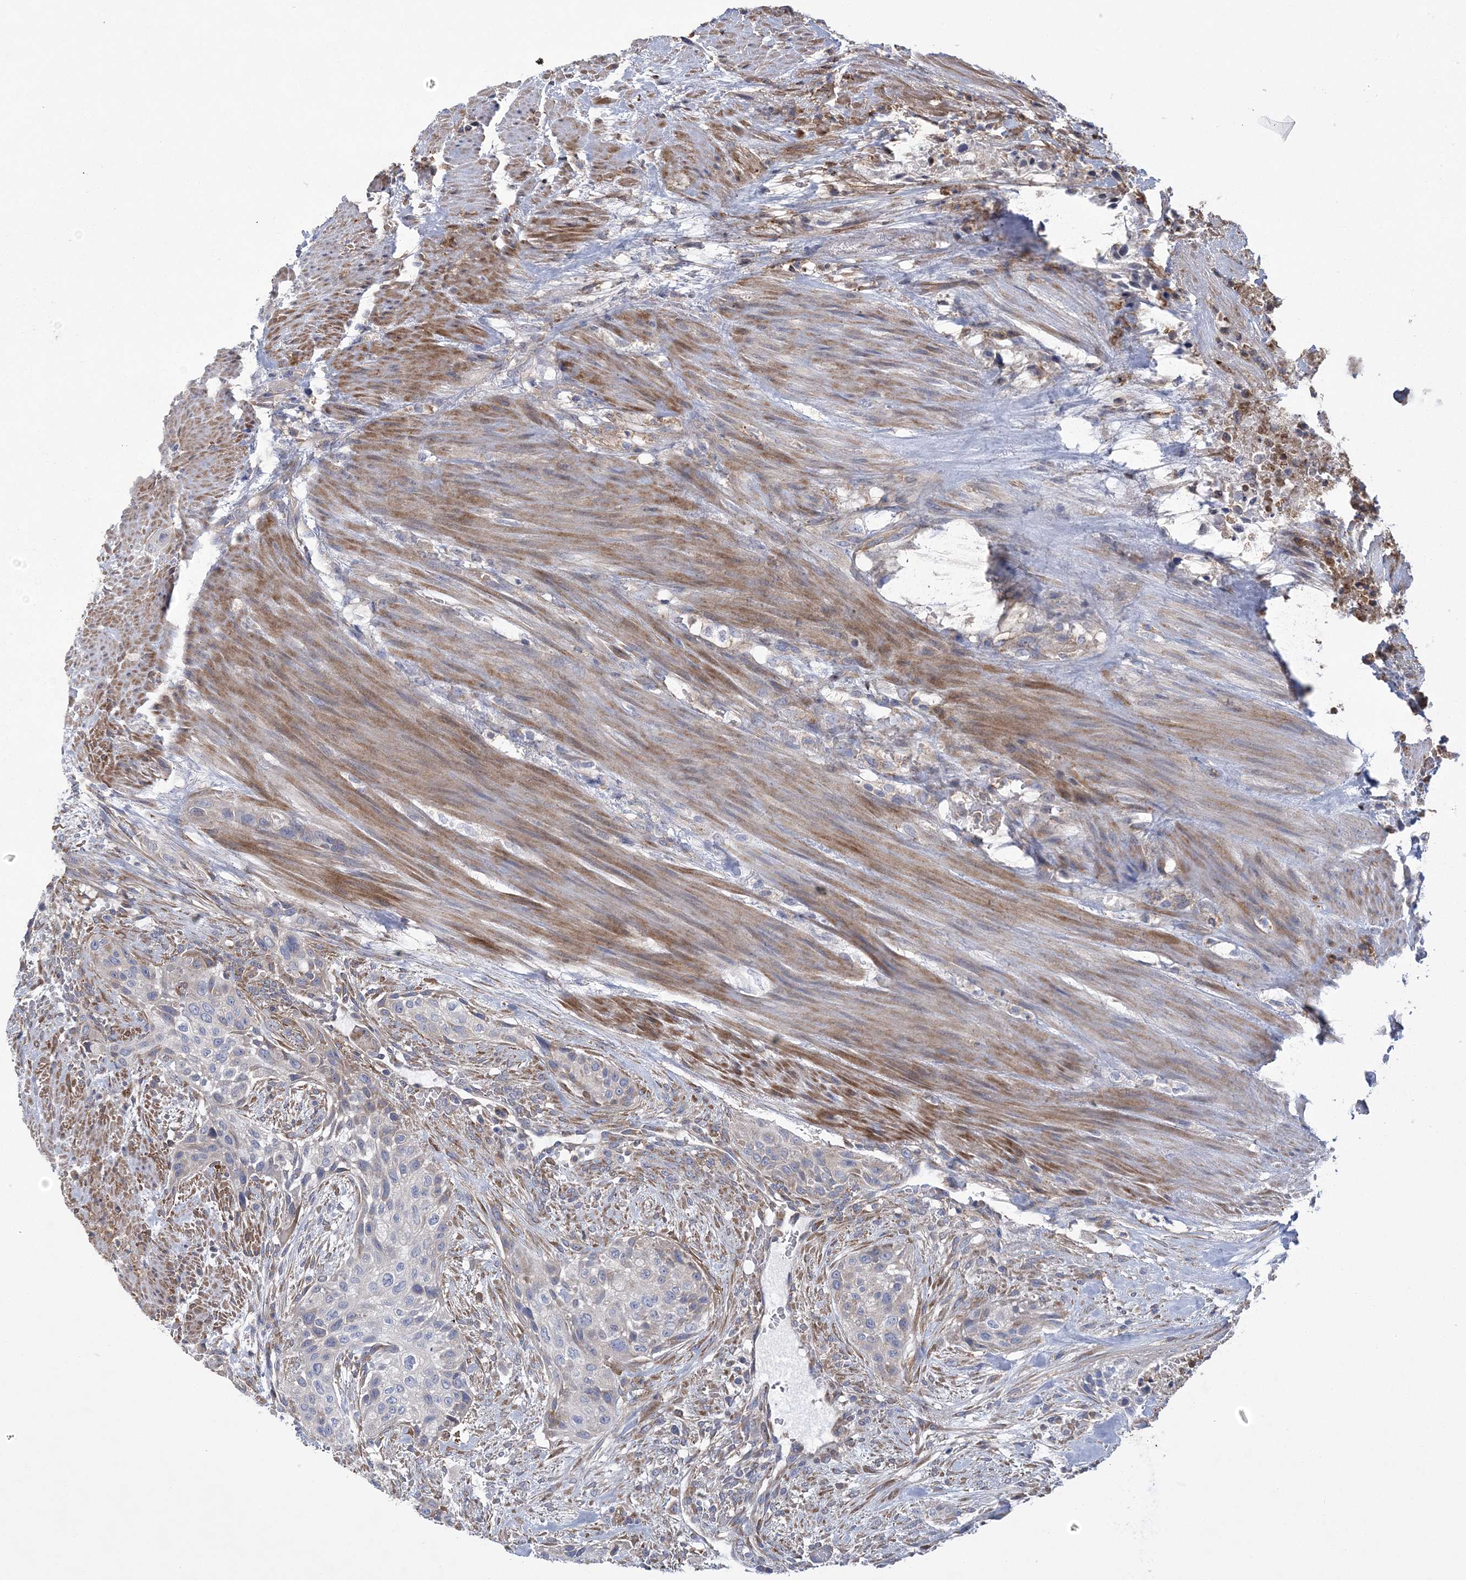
{"staining": {"intensity": "negative", "quantity": "none", "location": "none"}, "tissue": "urothelial cancer", "cell_type": "Tumor cells", "image_type": "cancer", "snomed": [{"axis": "morphology", "description": "Urothelial carcinoma, High grade"}, {"axis": "topography", "description": "Urinary bladder"}], "caption": "IHC micrograph of urothelial cancer stained for a protein (brown), which reveals no positivity in tumor cells. Brightfield microscopy of IHC stained with DAB (3,3'-diaminobenzidine) (brown) and hematoxylin (blue), captured at high magnification.", "gene": "ARSJ", "patient": {"sex": "male", "age": 35}}